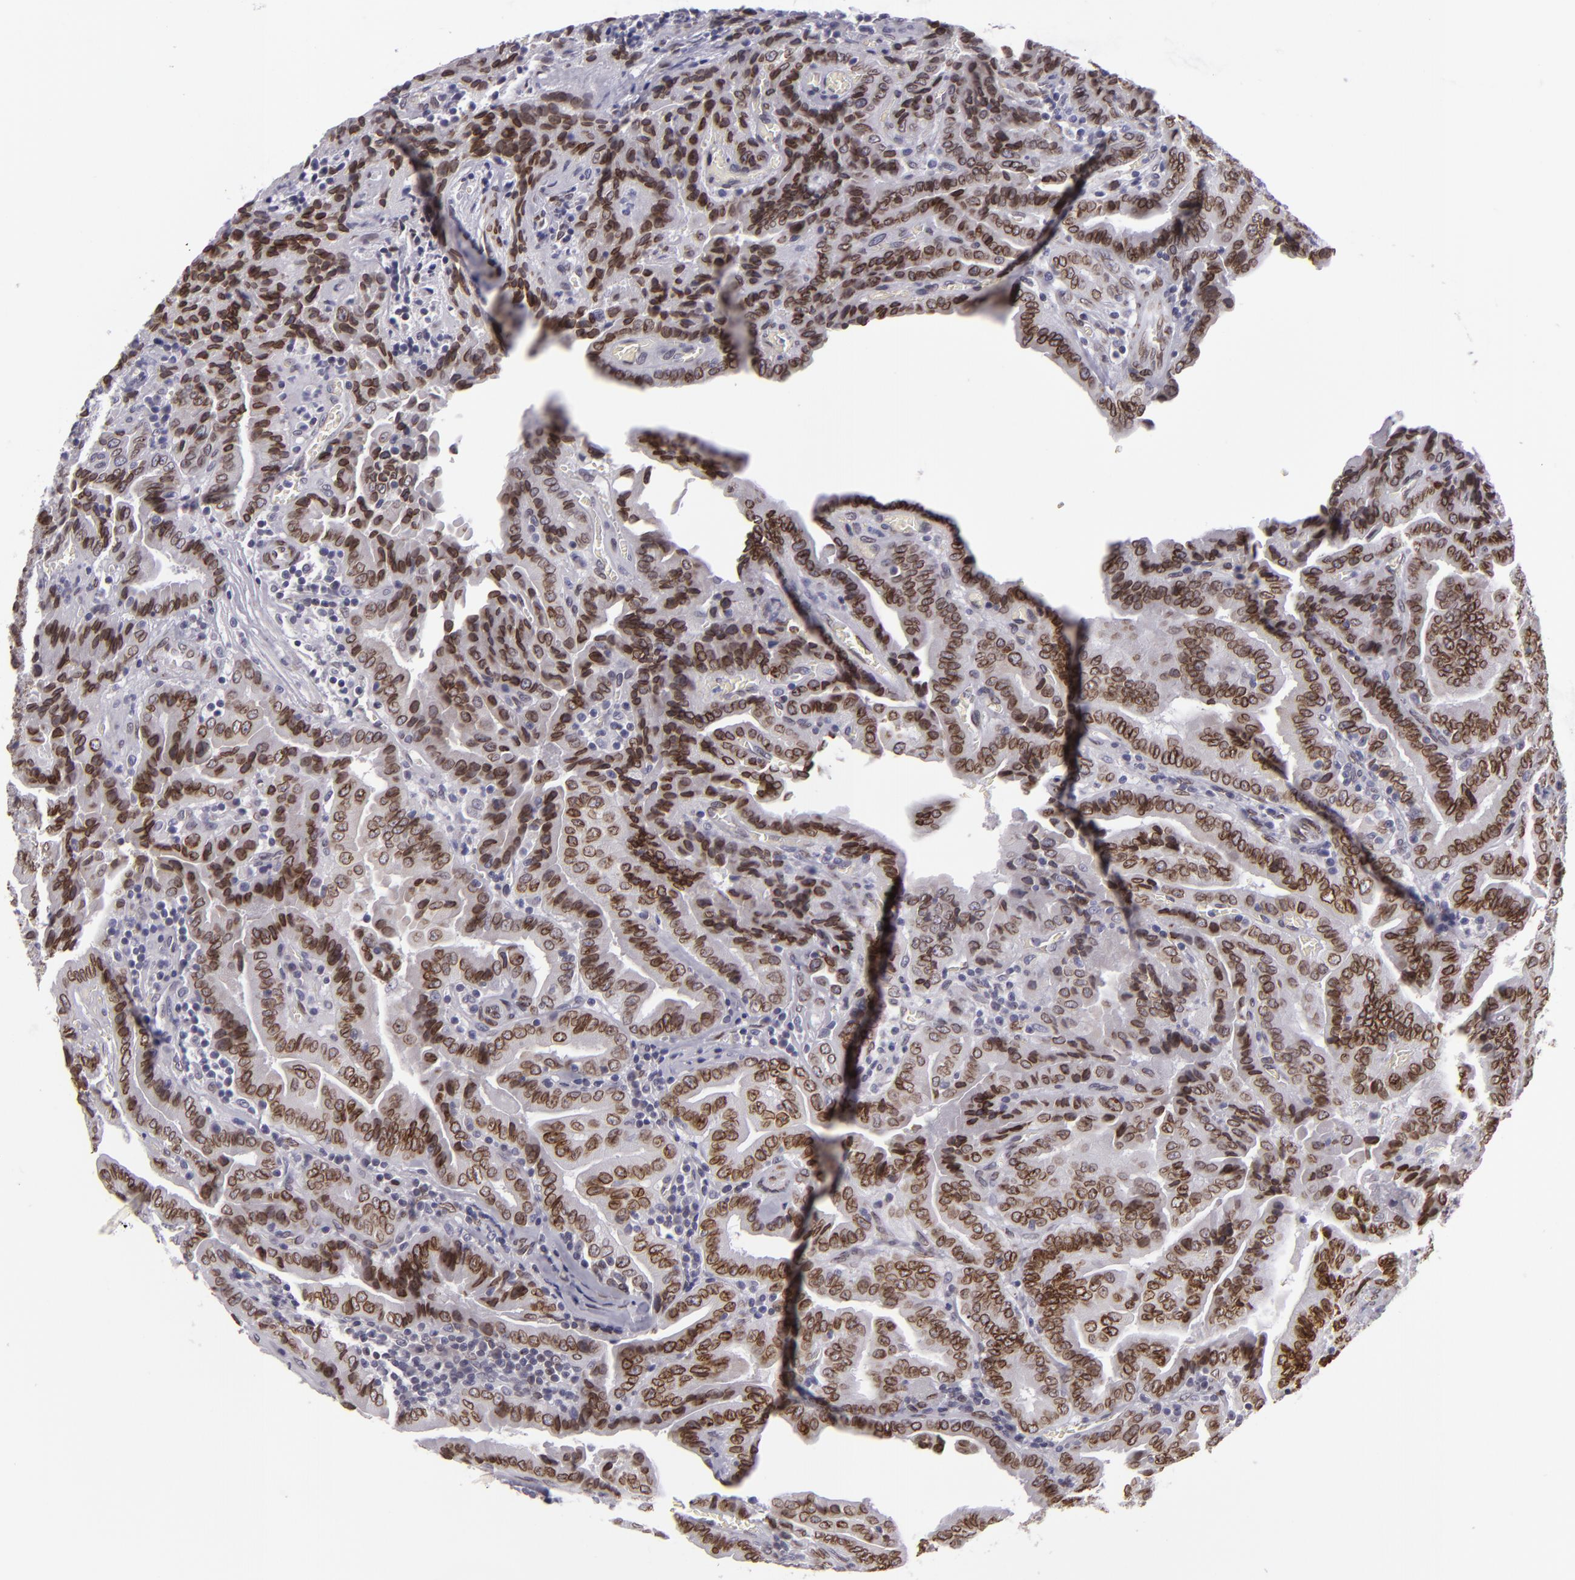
{"staining": {"intensity": "strong", "quantity": ">75%", "location": "nuclear"}, "tissue": "thyroid cancer", "cell_type": "Tumor cells", "image_type": "cancer", "snomed": [{"axis": "morphology", "description": "Papillary adenocarcinoma, NOS"}, {"axis": "topography", "description": "Thyroid gland"}], "caption": "Immunohistochemical staining of human thyroid cancer demonstrates strong nuclear protein expression in about >75% of tumor cells. (IHC, brightfield microscopy, high magnification).", "gene": "EMD", "patient": {"sex": "female", "age": 71}}